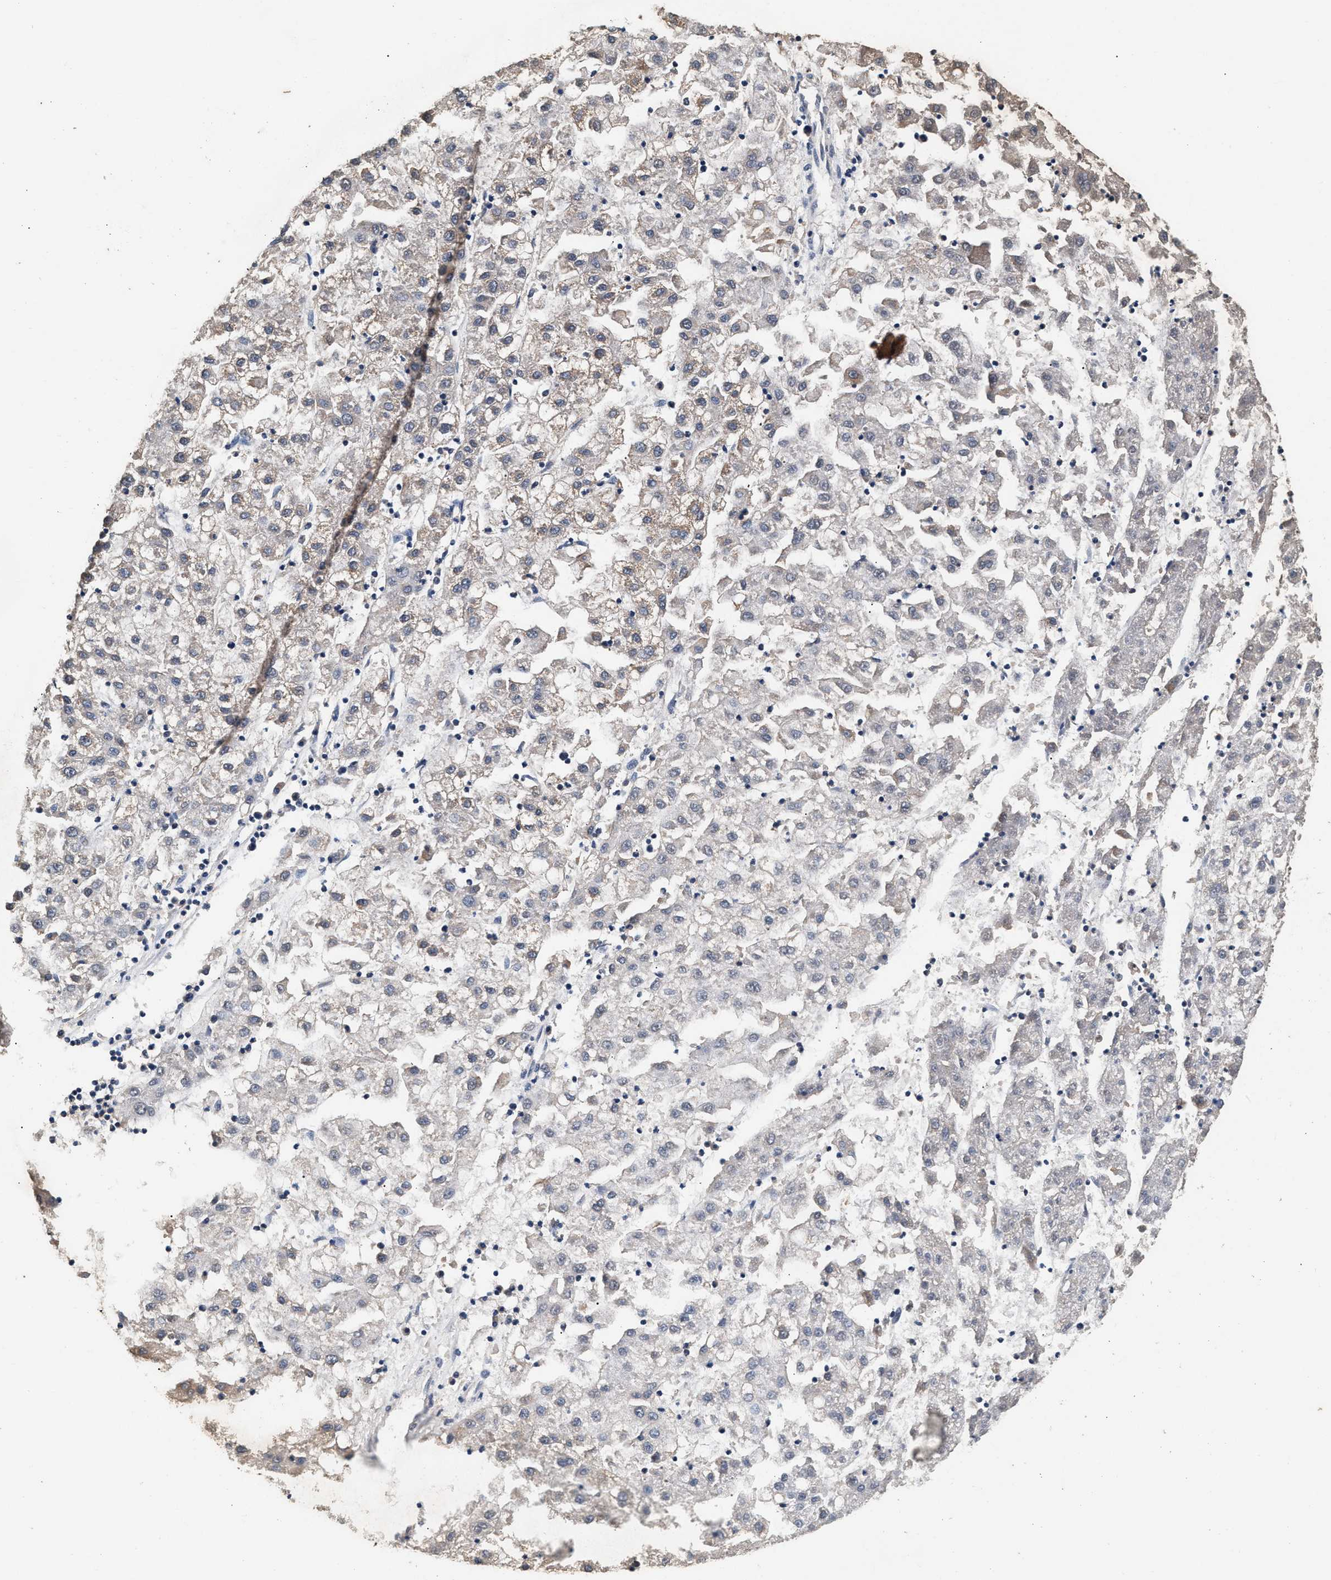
{"staining": {"intensity": "negative", "quantity": "none", "location": "none"}, "tissue": "liver cancer", "cell_type": "Tumor cells", "image_type": "cancer", "snomed": [{"axis": "morphology", "description": "Carcinoma, Hepatocellular, NOS"}, {"axis": "topography", "description": "Liver"}], "caption": "Liver cancer was stained to show a protein in brown. There is no significant positivity in tumor cells.", "gene": "PTGR3", "patient": {"sex": "male", "age": 72}}